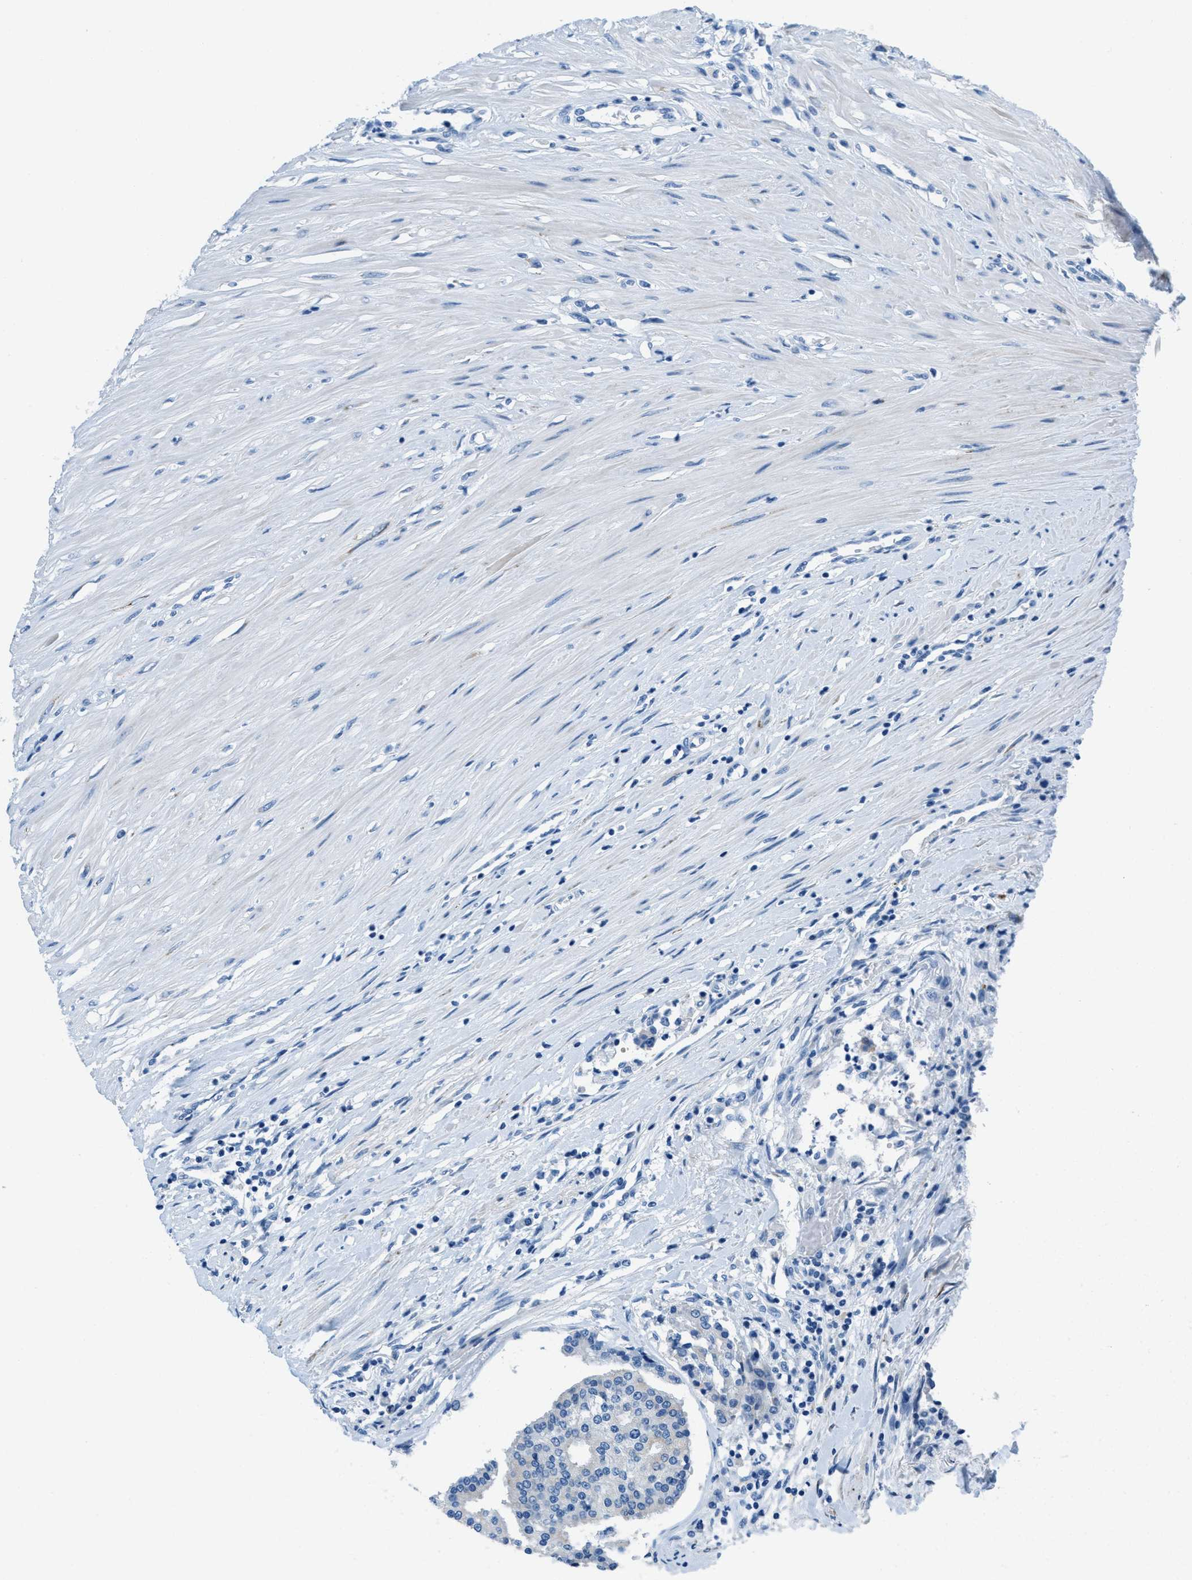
{"staining": {"intensity": "negative", "quantity": "none", "location": "none"}, "tissue": "seminal vesicle", "cell_type": "Glandular cells", "image_type": "normal", "snomed": [{"axis": "morphology", "description": "Normal tissue, NOS"}, {"axis": "morphology", "description": "Adenocarcinoma, High grade"}, {"axis": "topography", "description": "Prostate"}, {"axis": "topography", "description": "Seminal veicle"}], "caption": "The immunohistochemistry histopathology image has no significant expression in glandular cells of seminal vesicle. Brightfield microscopy of immunohistochemistry (IHC) stained with DAB (3,3'-diaminobenzidine) (brown) and hematoxylin (blue), captured at high magnification.", "gene": "MGARP", "patient": {"sex": "male", "age": 55}}